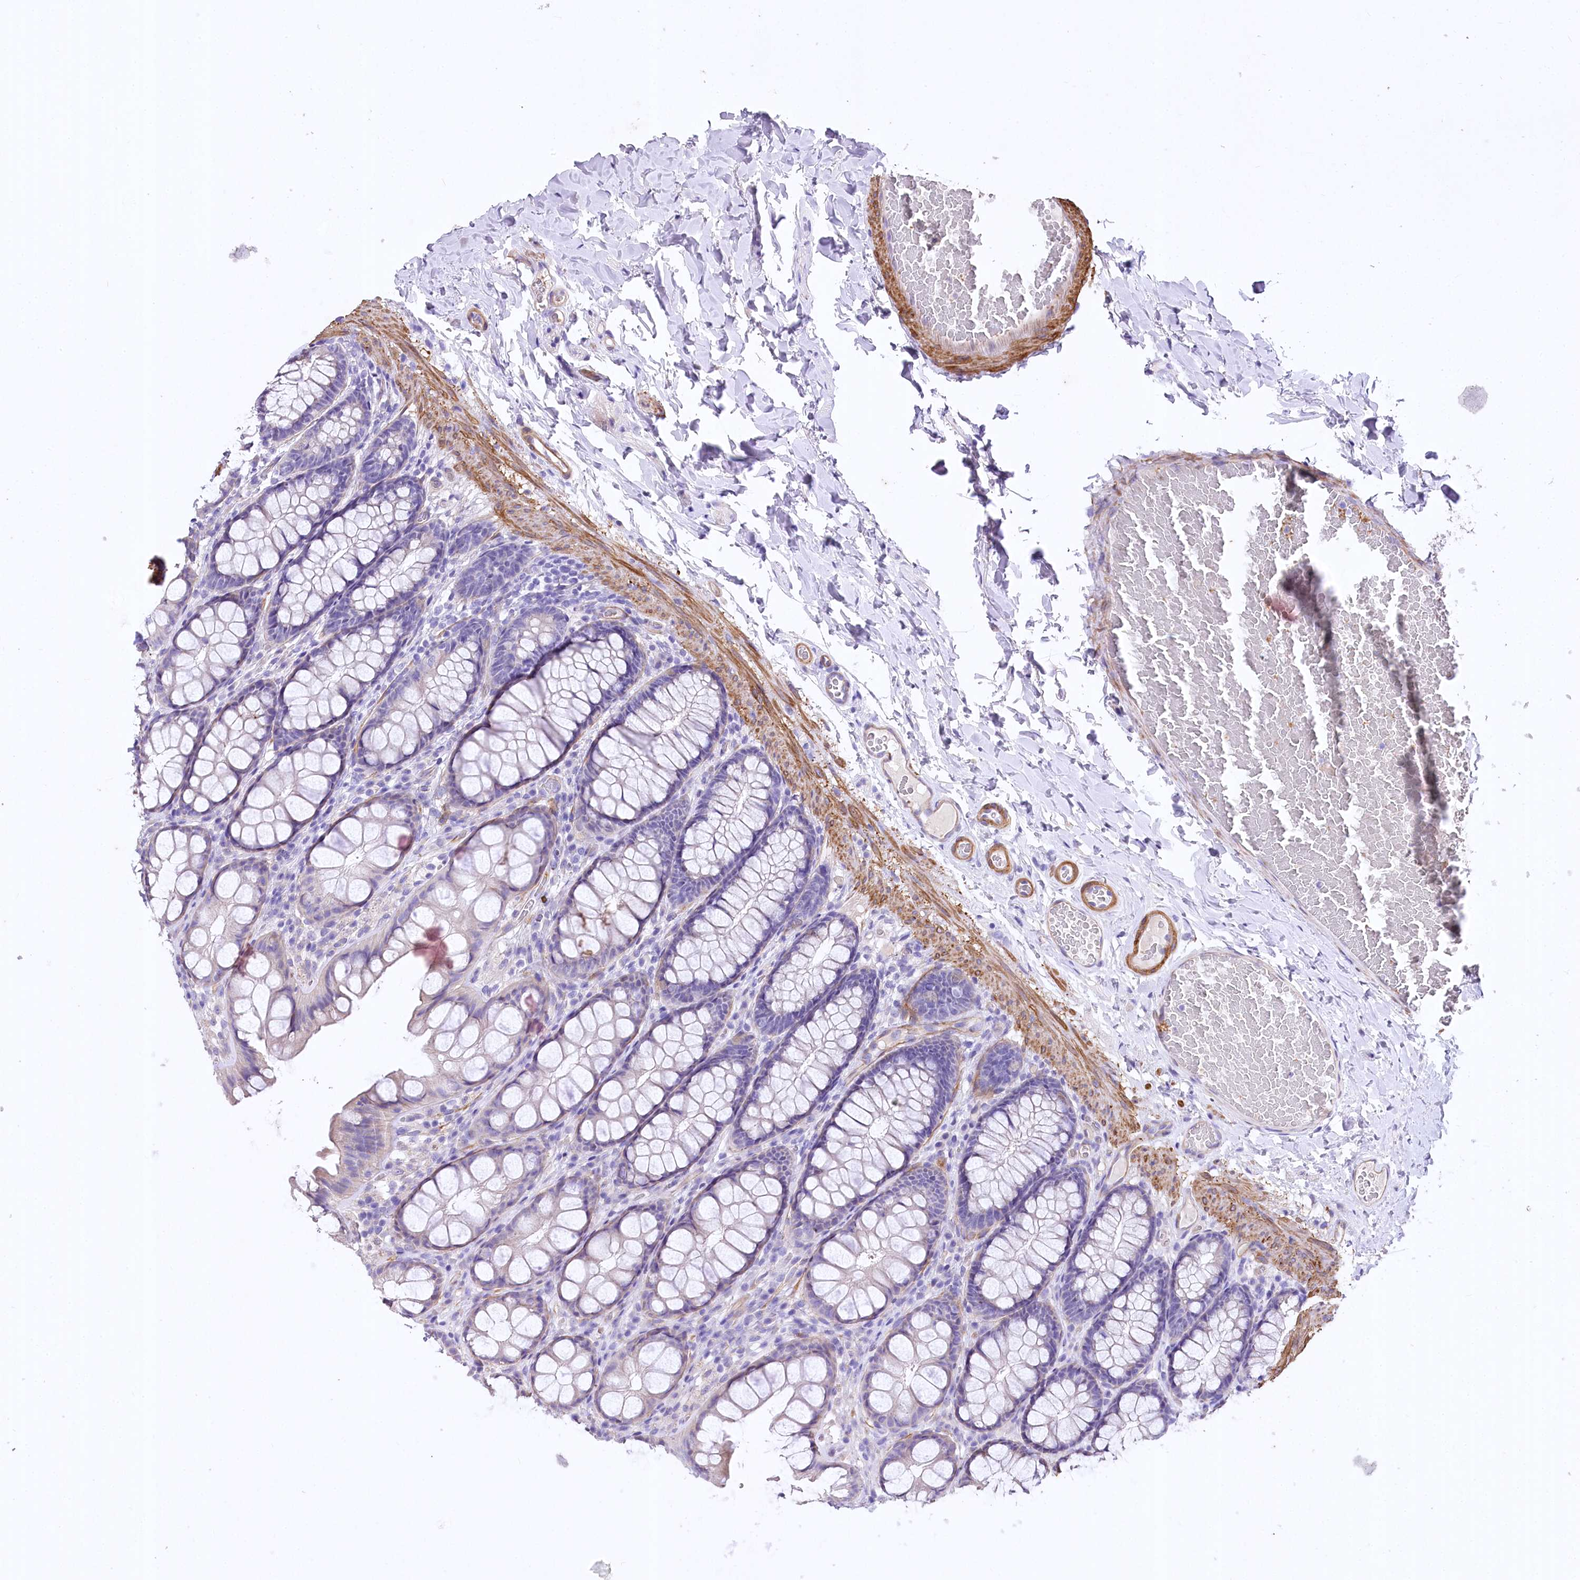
{"staining": {"intensity": "moderate", "quantity": ">75%", "location": "cytoplasmic/membranous"}, "tissue": "colon", "cell_type": "Endothelial cells", "image_type": "normal", "snomed": [{"axis": "morphology", "description": "Normal tissue, NOS"}, {"axis": "topography", "description": "Colon"}], "caption": "Protein expression analysis of unremarkable human colon reveals moderate cytoplasmic/membranous expression in about >75% of endothelial cells.", "gene": "RDH16", "patient": {"sex": "male", "age": 47}}